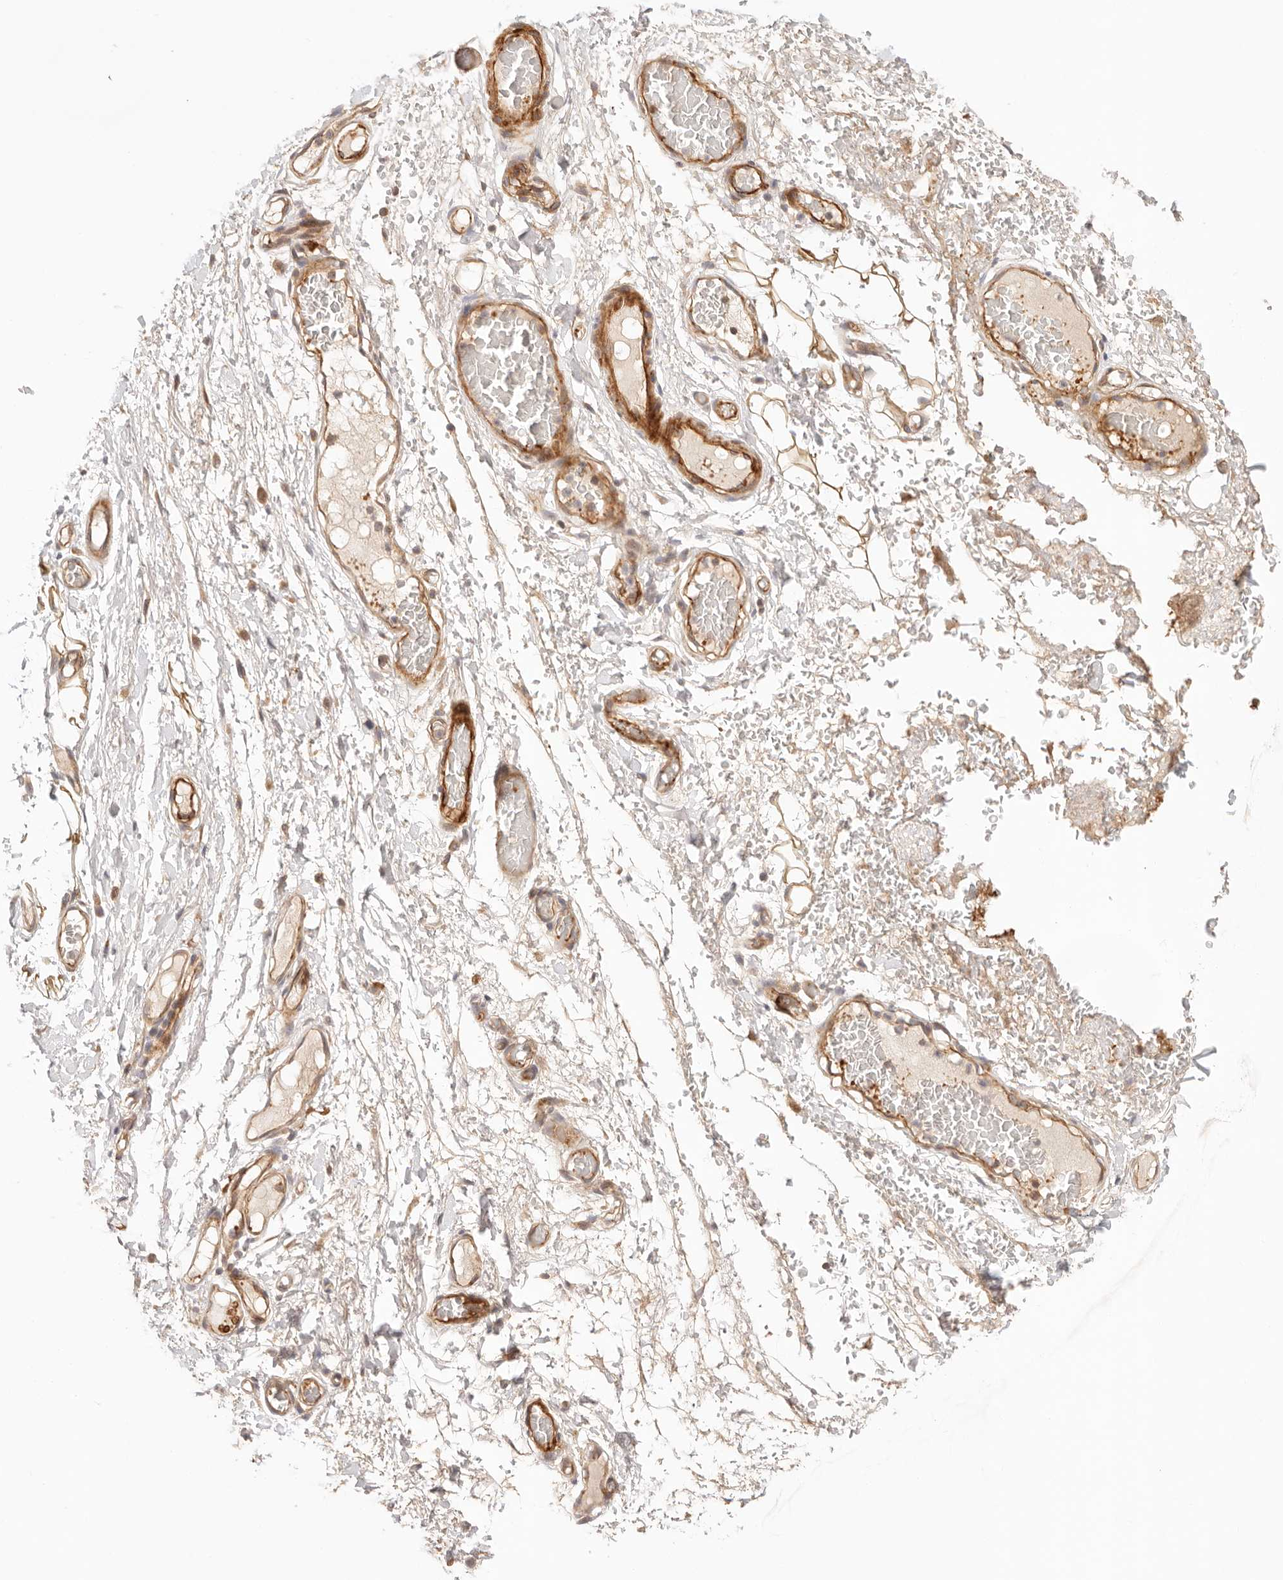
{"staining": {"intensity": "moderate", "quantity": ">75%", "location": "cytoplasmic/membranous"}, "tissue": "adipose tissue", "cell_type": "Adipocytes", "image_type": "normal", "snomed": [{"axis": "morphology", "description": "Normal tissue, NOS"}, {"axis": "morphology", "description": "Adenocarcinoma, NOS"}, {"axis": "topography", "description": "Esophagus"}], "caption": "High-magnification brightfield microscopy of normal adipose tissue stained with DAB (3,3'-diaminobenzidine) (brown) and counterstained with hematoxylin (blue). adipocytes exhibit moderate cytoplasmic/membranous expression is identified in approximately>75% of cells.", "gene": "IL1R2", "patient": {"sex": "male", "age": 62}}